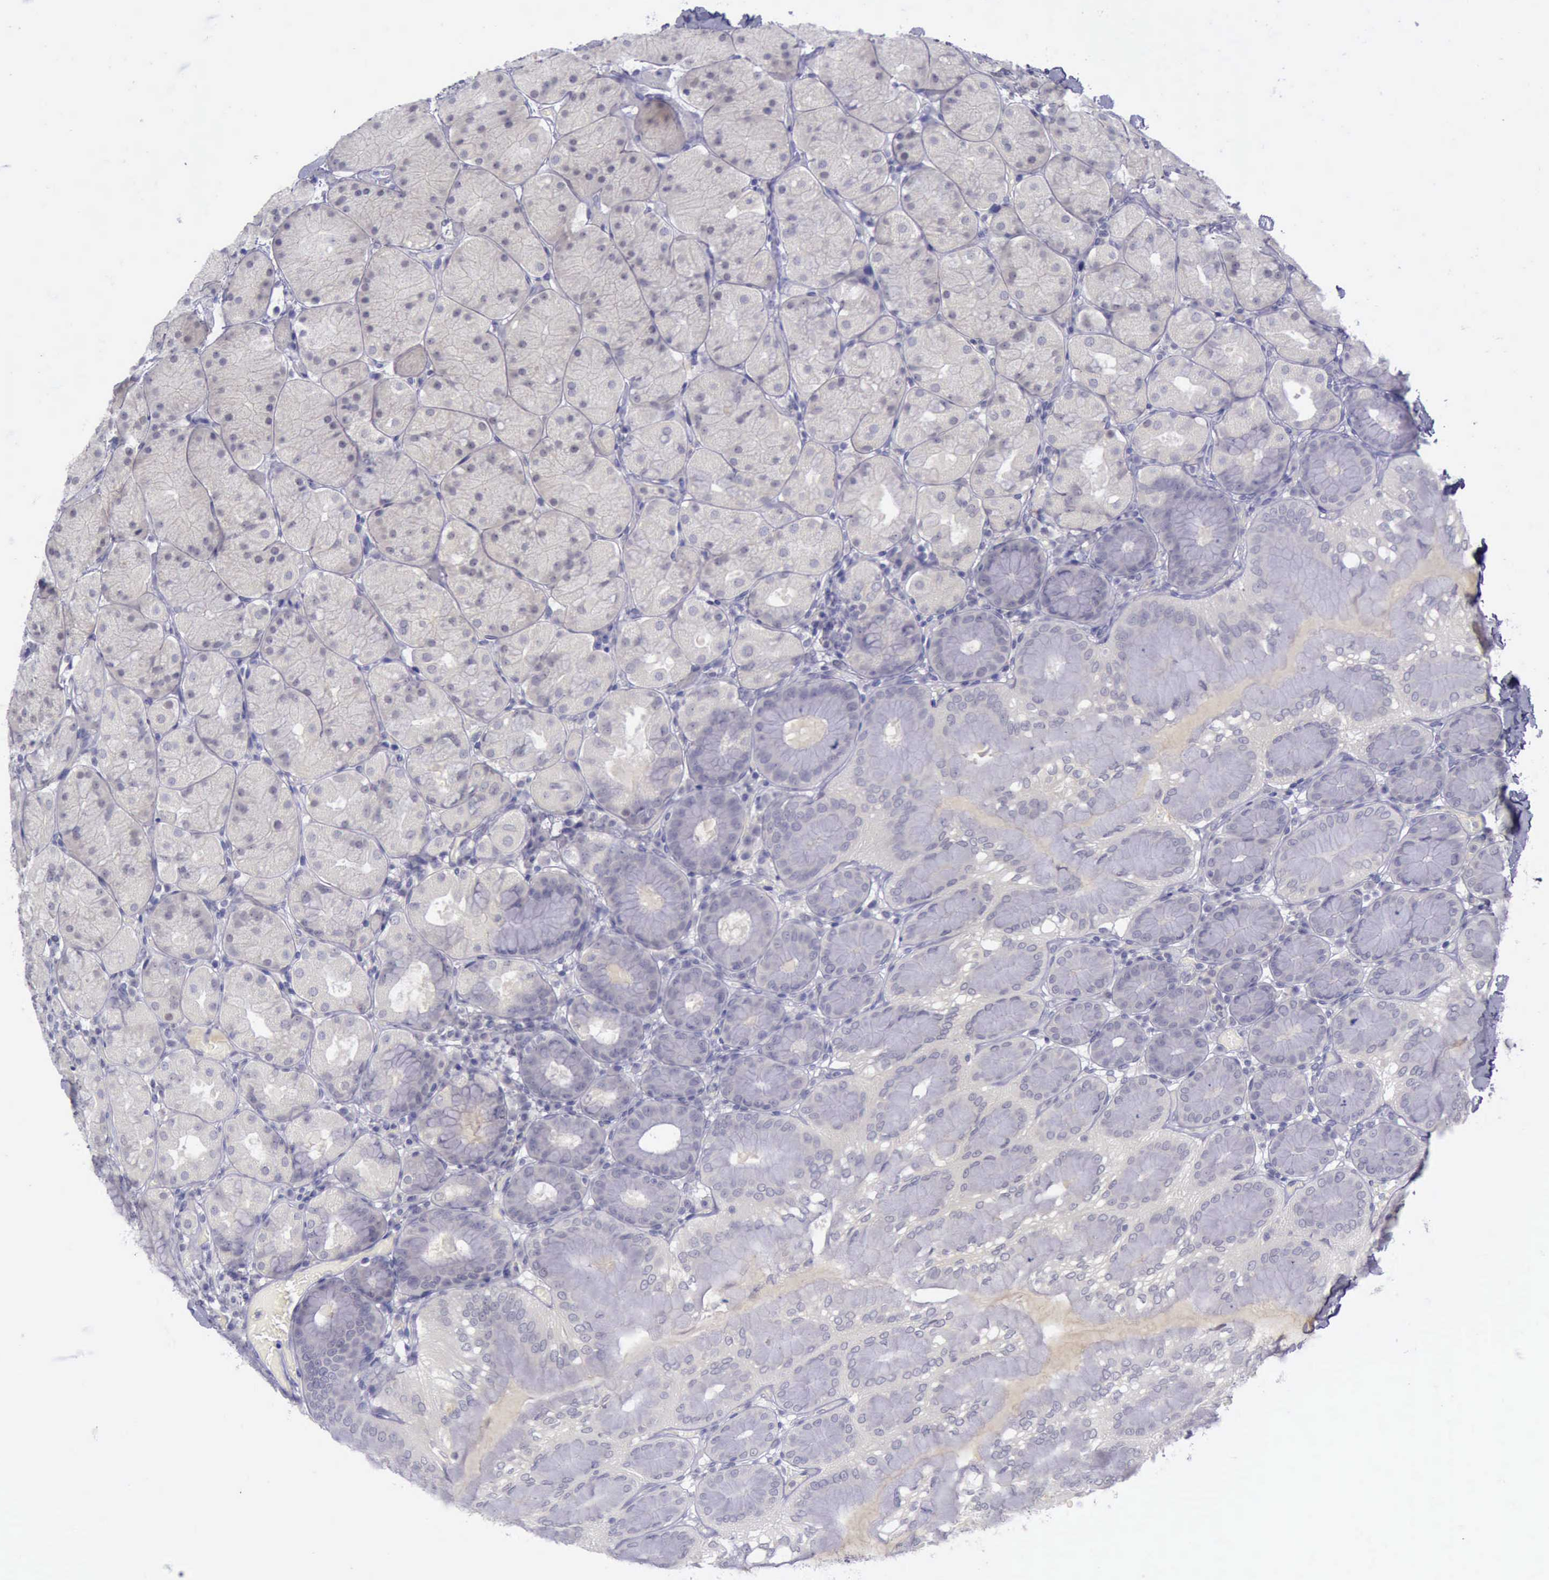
{"staining": {"intensity": "negative", "quantity": "none", "location": "none"}, "tissue": "stomach", "cell_type": "Glandular cells", "image_type": "normal", "snomed": [{"axis": "morphology", "description": "Normal tissue, NOS"}, {"axis": "topography", "description": "Stomach, upper"}, {"axis": "topography", "description": "Stomach"}], "caption": "Unremarkable stomach was stained to show a protein in brown. There is no significant positivity in glandular cells. (Brightfield microscopy of DAB immunohistochemistry at high magnification).", "gene": "ARNT2", "patient": {"sex": "male", "age": 76}}